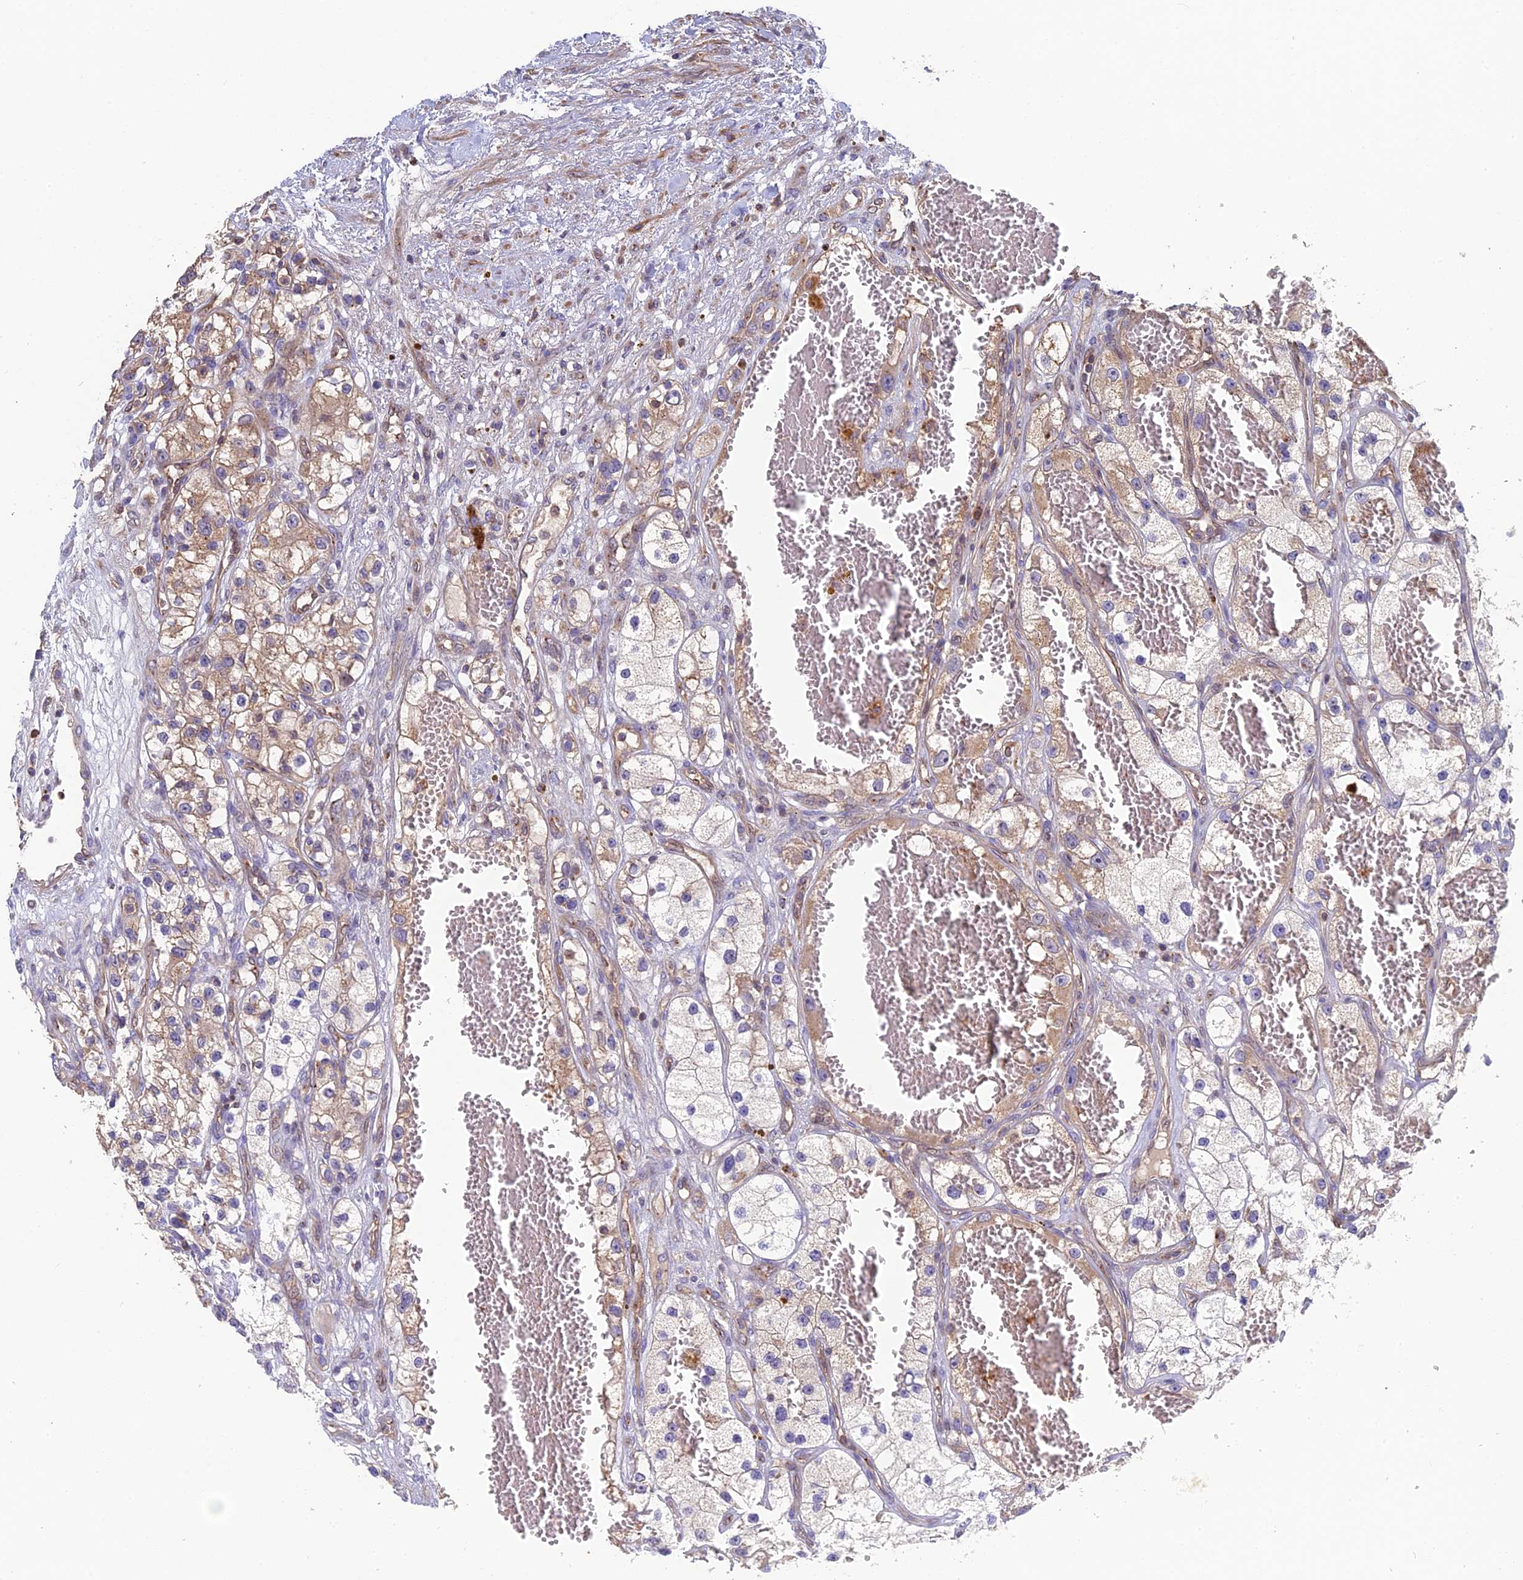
{"staining": {"intensity": "weak", "quantity": "<25%", "location": "cytoplasmic/membranous"}, "tissue": "renal cancer", "cell_type": "Tumor cells", "image_type": "cancer", "snomed": [{"axis": "morphology", "description": "Adenocarcinoma, NOS"}, {"axis": "topography", "description": "Kidney"}], "caption": "This is an immunohistochemistry (IHC) image of renal adenocarcinoma. There is no staining in tumor cells.", "gene": "RPIA", "patient": {"sex": "female", "age": 57}}